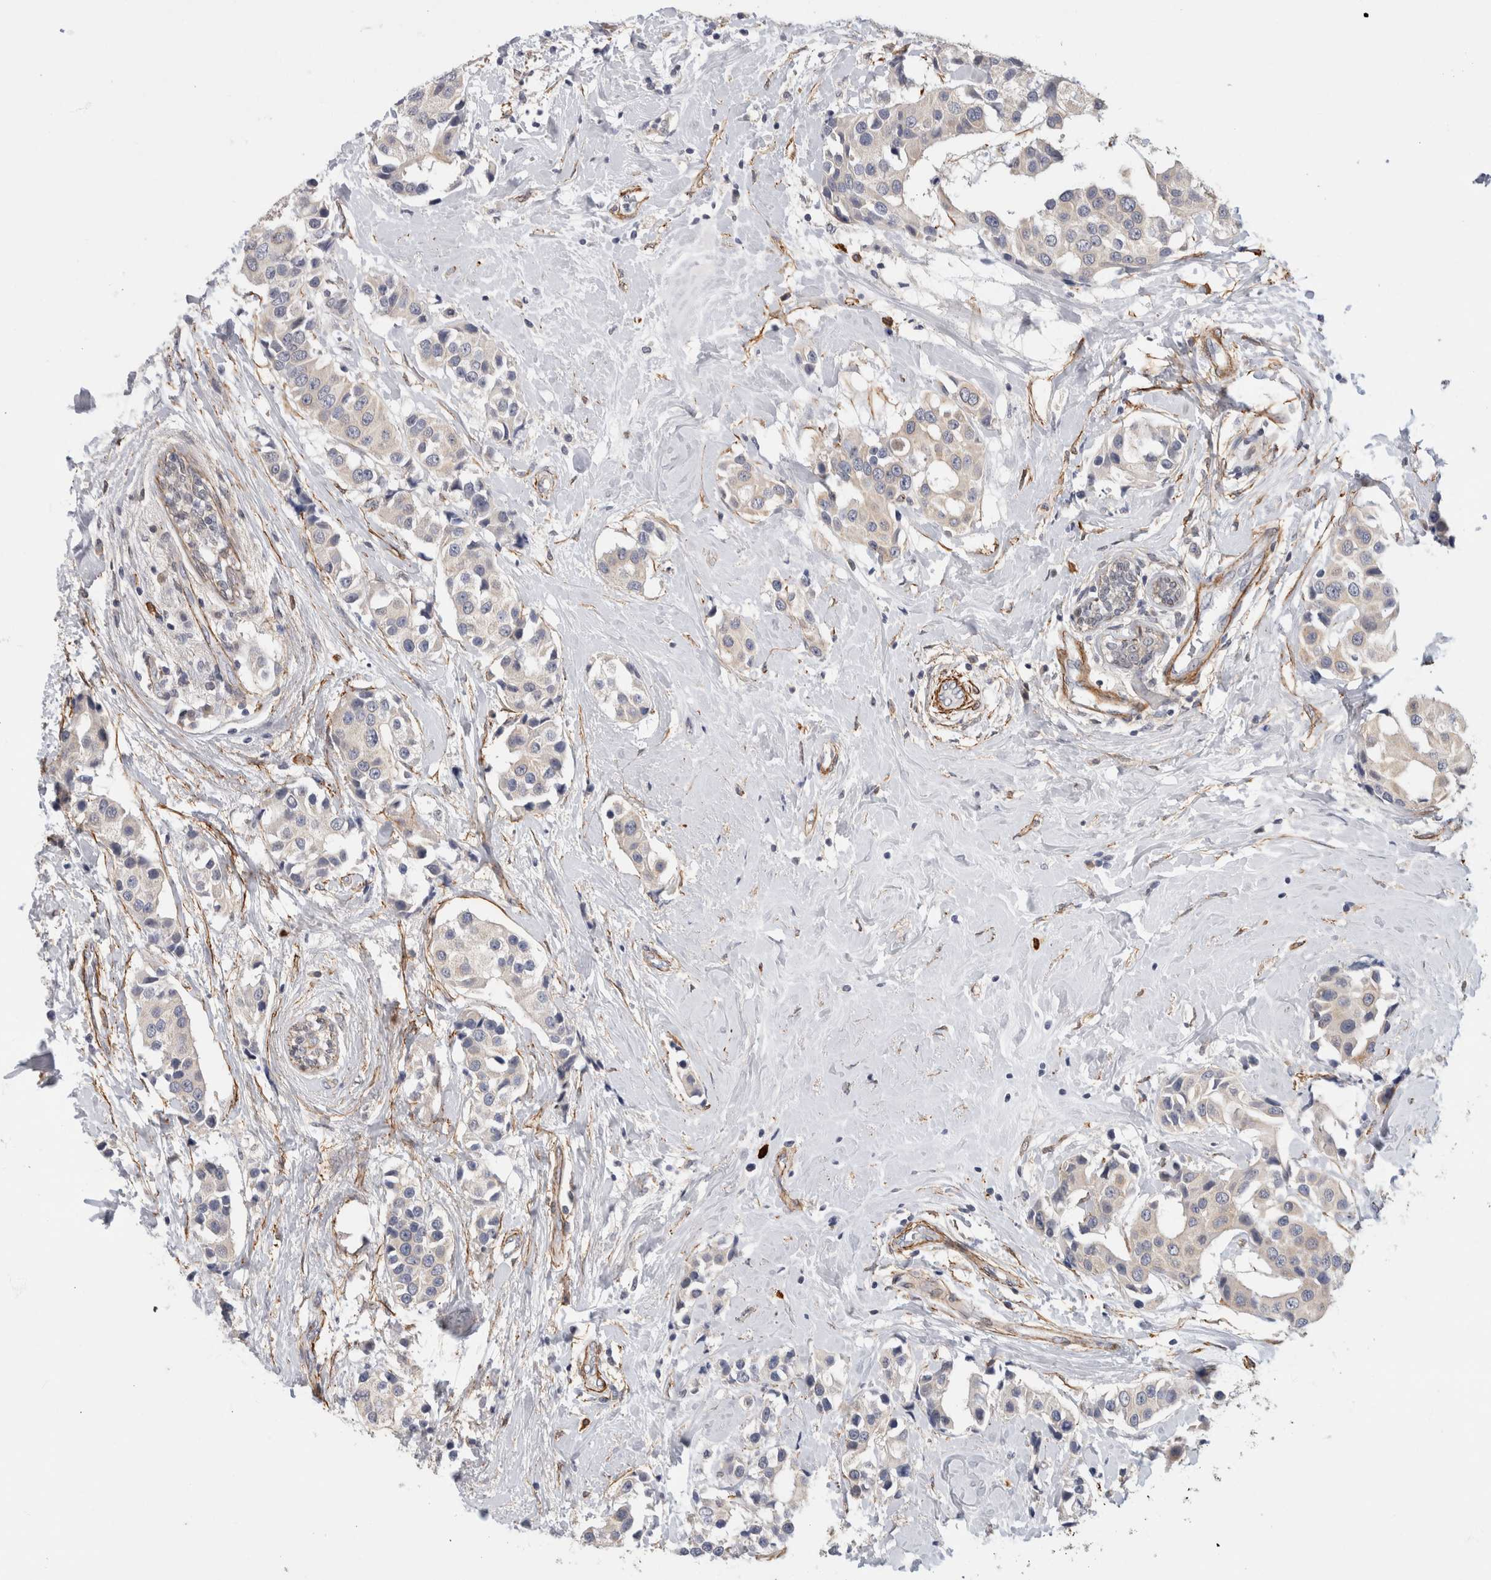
{"staining": {"intensity": "negative", "quantity": "none", "location": "none"}, "tissue": "breast cancer", "cell_type": "Tumor cells", "image_type": "cancer", "snomed": [{"axis": "morphology", "description": "Normal tissue, NOS"}, {"axis": "morphology", "description": "Duct carcinoma"}, {"axis": "topography", "description": "Breast"}], "caption": "This is an IHC photomicrograph of human breast cancer (infiltrating ductal carcinoma). There is no staining in tumor cells.", "gene": "PGM1", "patient": {"sex": "female", "age": 39}}